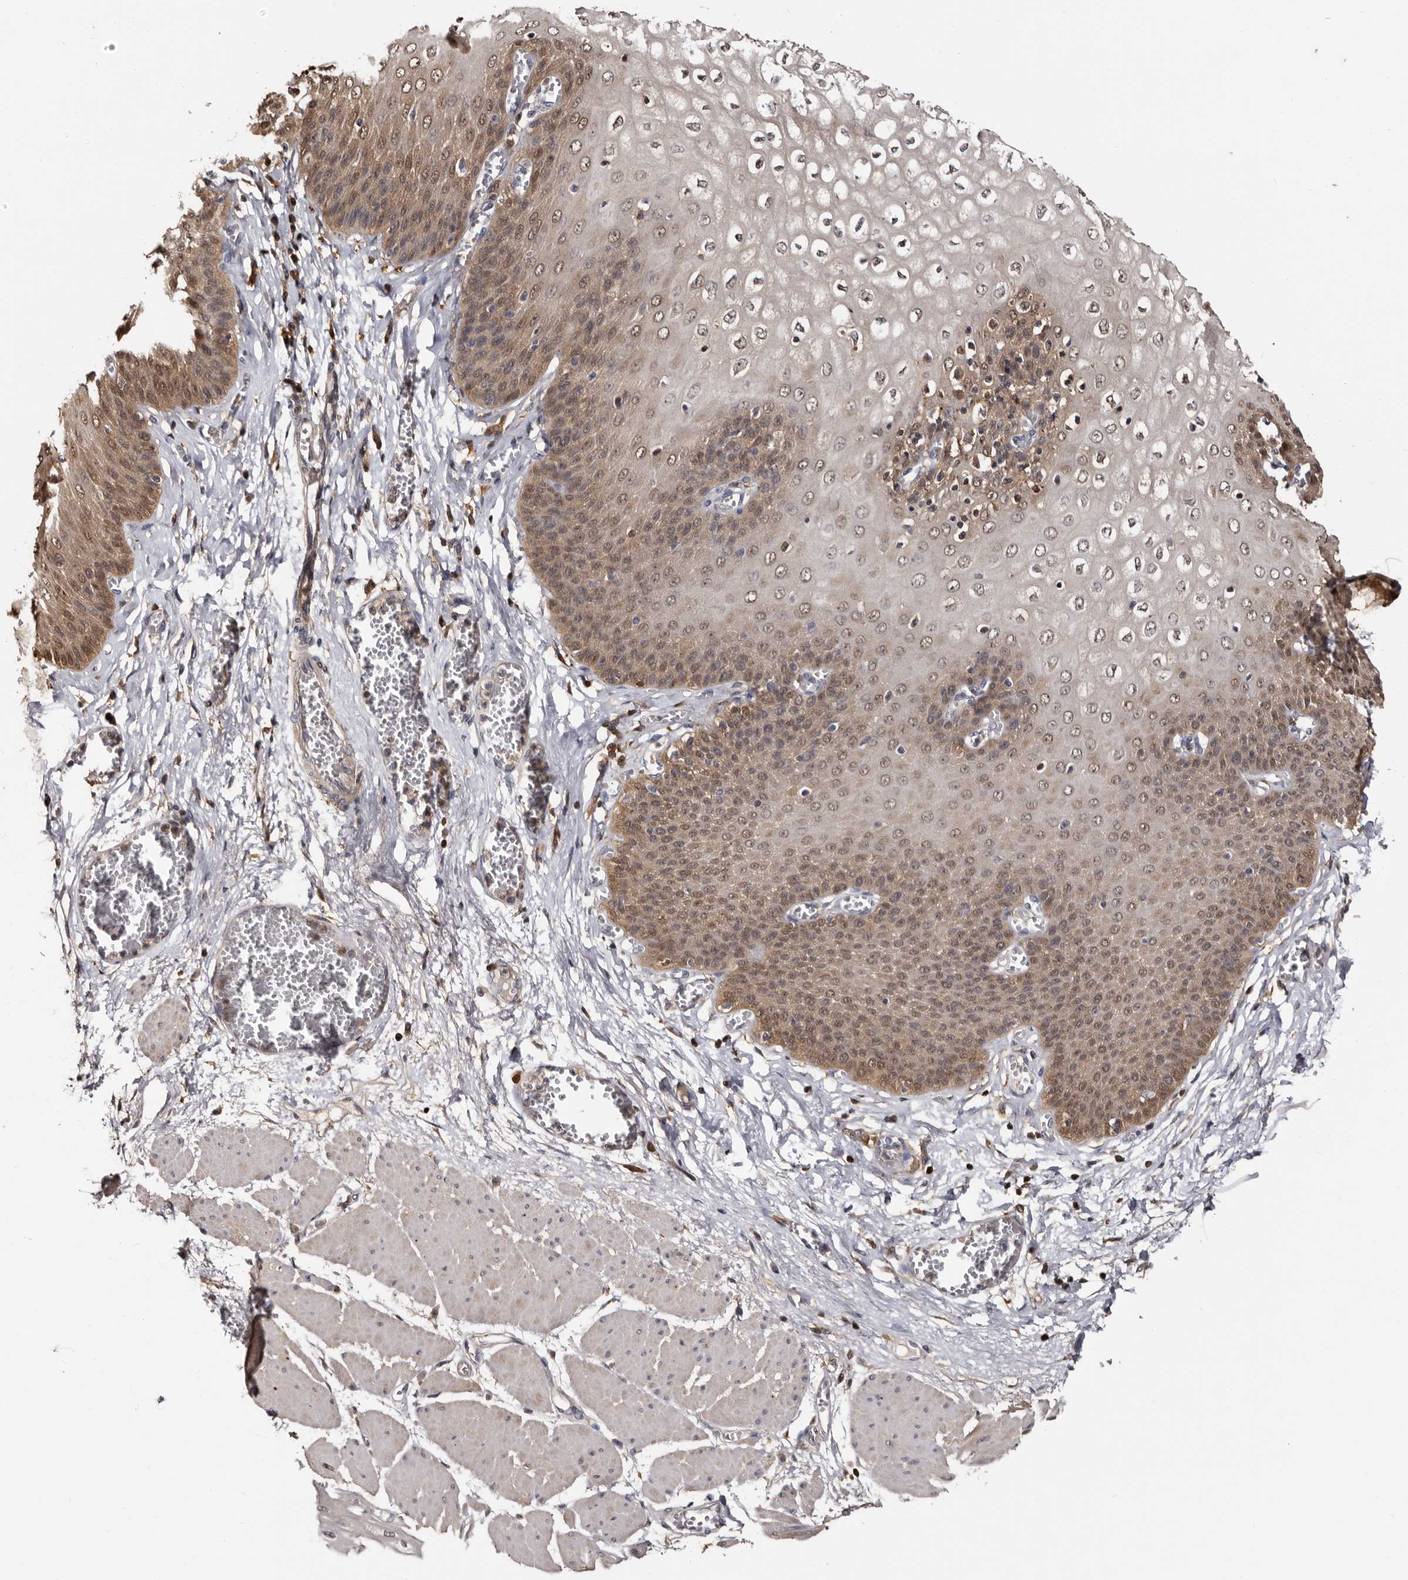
{"staining": {"intensity": "weak", "quantity": "25%-75%", "location": "cytoplasmic/membranous,nuclear"}, "tissue": "esophagus", "cell_type": "Squamous epithelial cells", "image_type": "normal", "snomed": [{"axis": "morphology", "description": "Normal tissue, NOS"}, {"axis": "topography", "description": "Esophagus"}], "caption": "Immunohistochemistry (IHC) photomicrograph of normal esophagus stained for a protein (brown), which displays low levels of weak cytoplasmic/membranous,nuclear staining in about 25%-75% of squamous epithelial cells.", "gene": "DNPH1", "patient": {"sex": "male", "age": 60}}